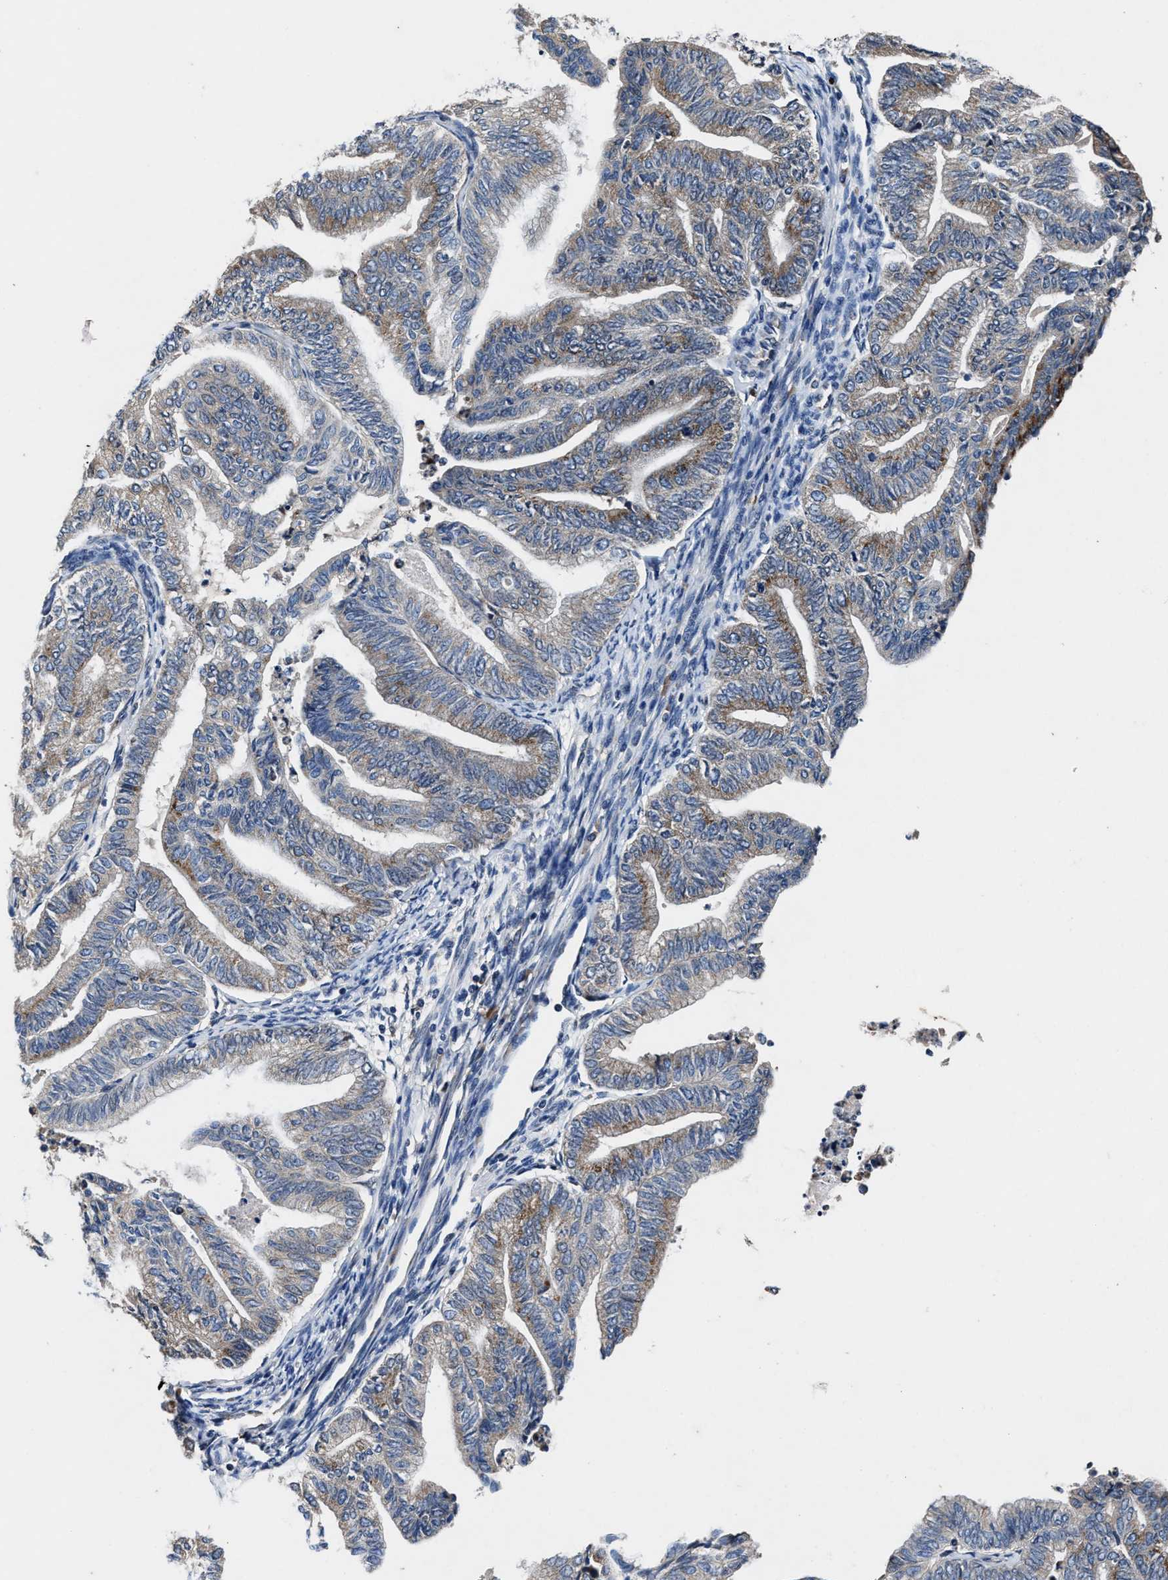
{"staining": {"intensity": "moderate", "quantity": "25%-75%", "location": "cytoplasmic/membranous"}, "tissue": "endometrial cancer", "cell_type": "Tumor cells", "image_type": "cancer", "snomed": [{"axis": "morphology", "description": "Adenocarcinoma, NOS"}, {"axis": "topography", "description": "Endometrium"}], "caption": "High-magnification brightfield microscopy of endometrial cancer stained with DAB (brown) and counterstained with hematoxylin (blue). tumor cells exhibit moderate cytoplasmic/membranous positivity is appreciated in about25%-75% of cells. The staining was performed using DAB (3,3'-diaminobenzidine), with brown indicating positive protein expression. Nuclei are stained blue with hematoxylin.", "gene": "TMEM53", "patient": {"sex": "female", "age": 79}}